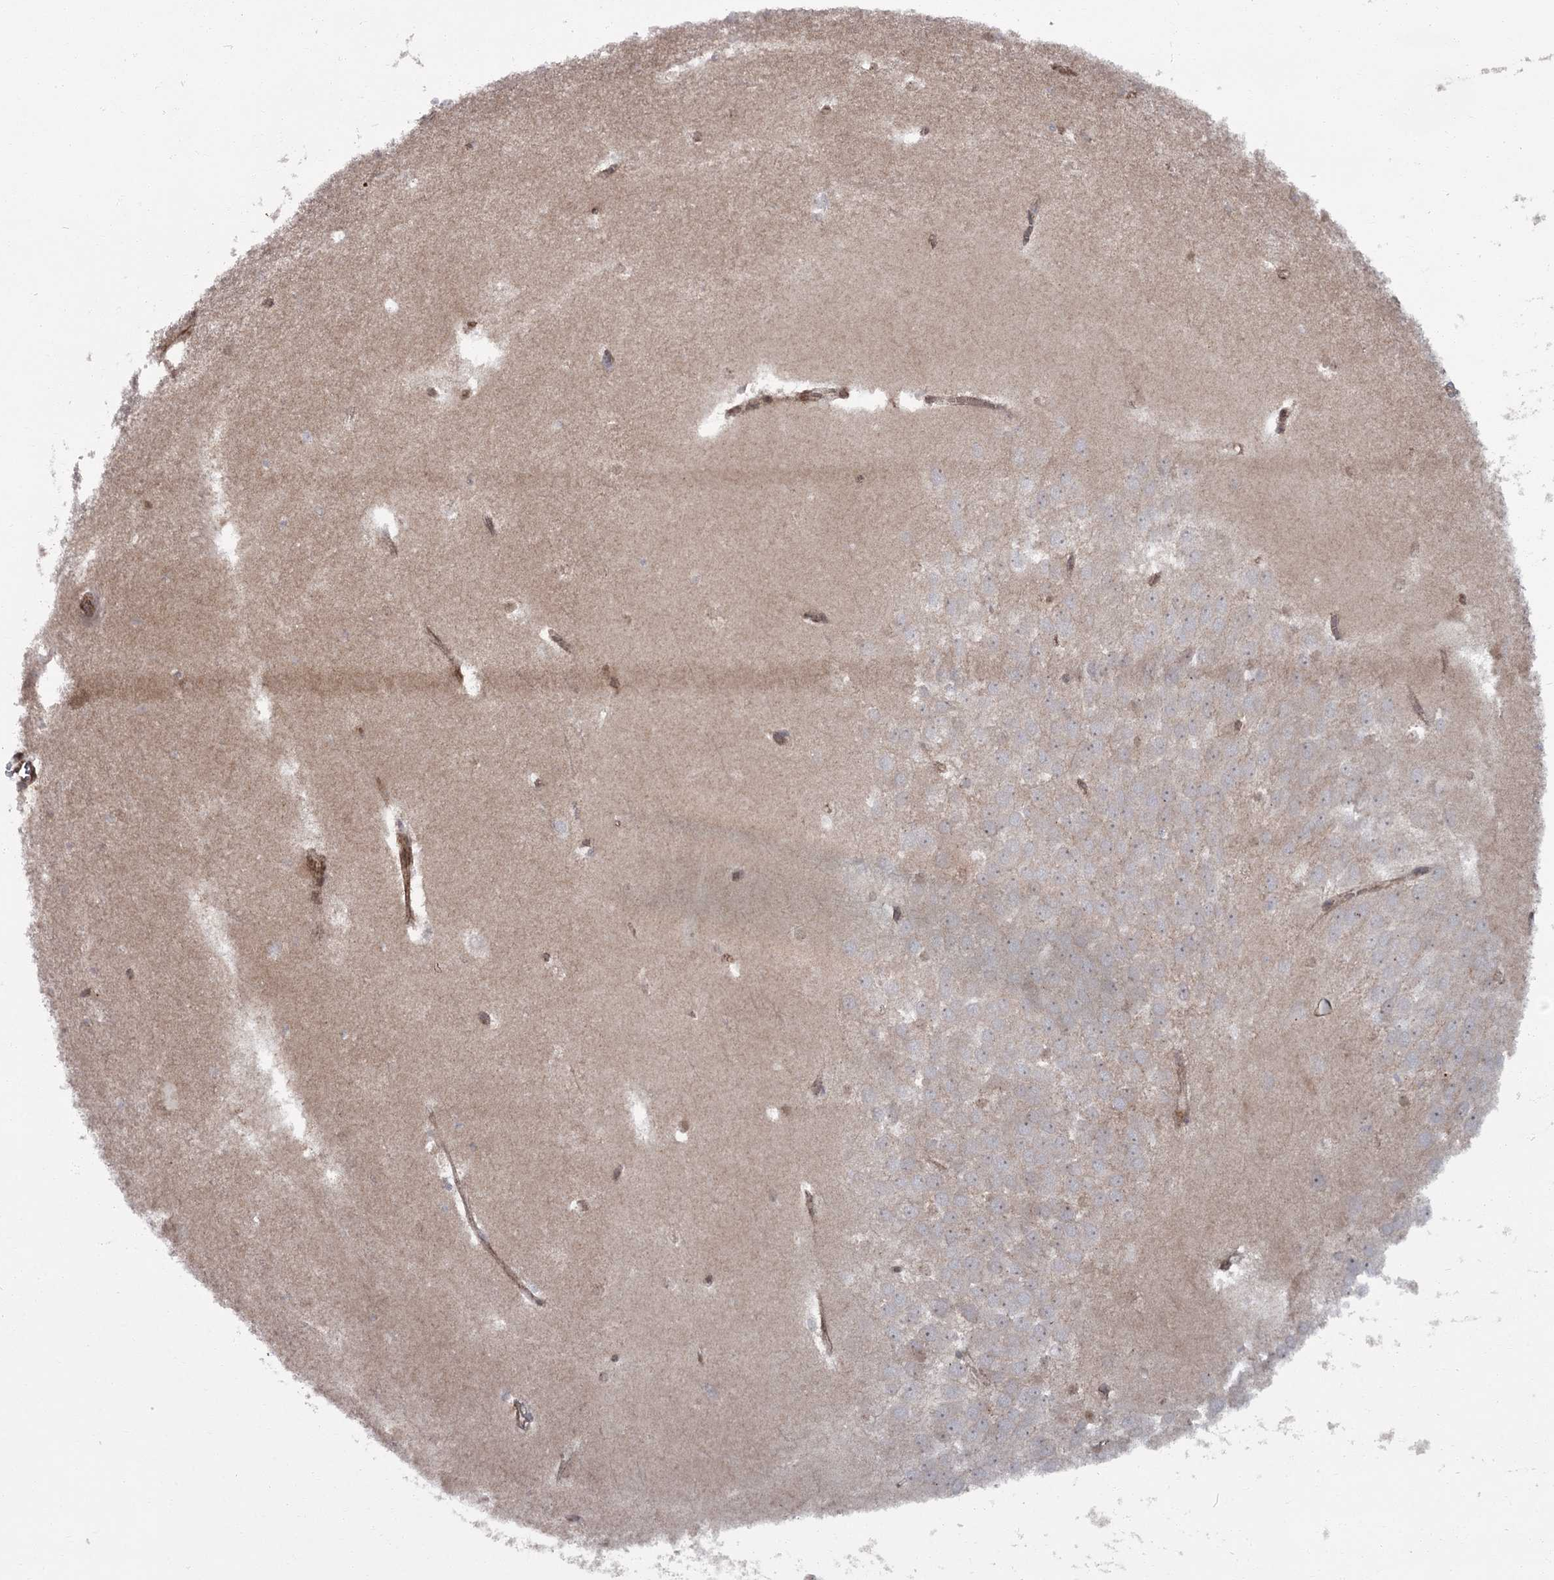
{"staining": {"intensity": "negative", "quantity": "none", "location": "none"}, "tissue": "hippocampus", "cell_type": "Glial cells", "image_type": "normal", "snomed": [{"axis": "morphology", "description": "Normal tissue, NOS"}, {"axis": "topography", "description": "Hippocampus"}], "caption": "This is a micrograph of IHC staining of normal hippocampus, which shows no expression in glial cells.", "gene": "THAP9", "patient": {"sex": "female", "age": 64}}